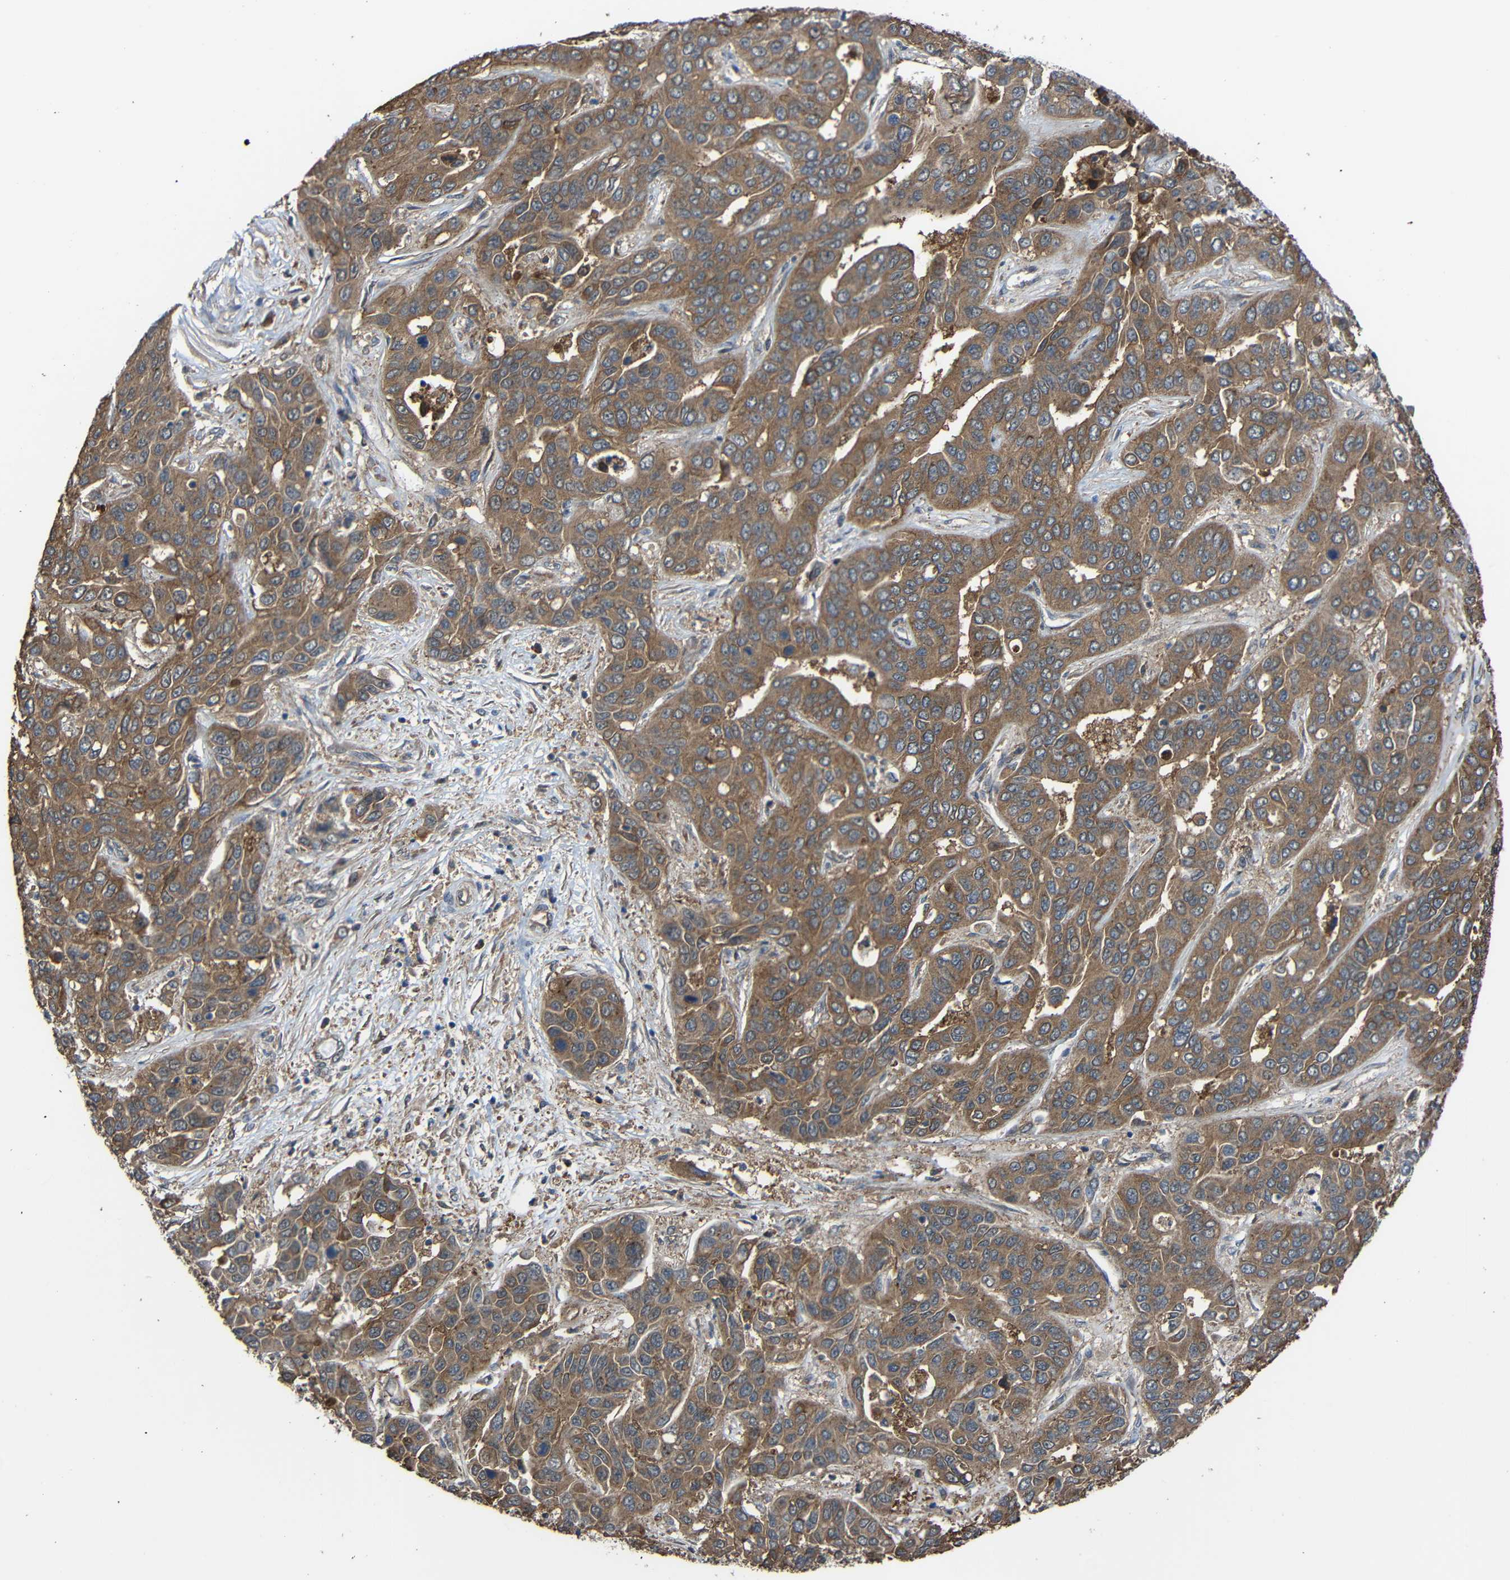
{"staining": {"intensity": "moderate", "quantity": ">75%", "location": "cytoplasmic/membranous"}, "tissue": "liver cancer", "cell_type": "Tumor cells", "image_type": "cancer", "snomed": [{"axis": "morphology", "description": "Cholangiocarcinoma"}, {"axis": "topography", "description": "Liver"}], "caption": "DAB (3,3'-diaminobenzidine) immunohistochemical staining of liver cancer (cholangiocarcinoma) shows moderate cytoplasmic/membranous protein positivity in approximately >75% of tumor cells.", "gene": "CHST9", "patient": {"sex": "female", "age": 52}}